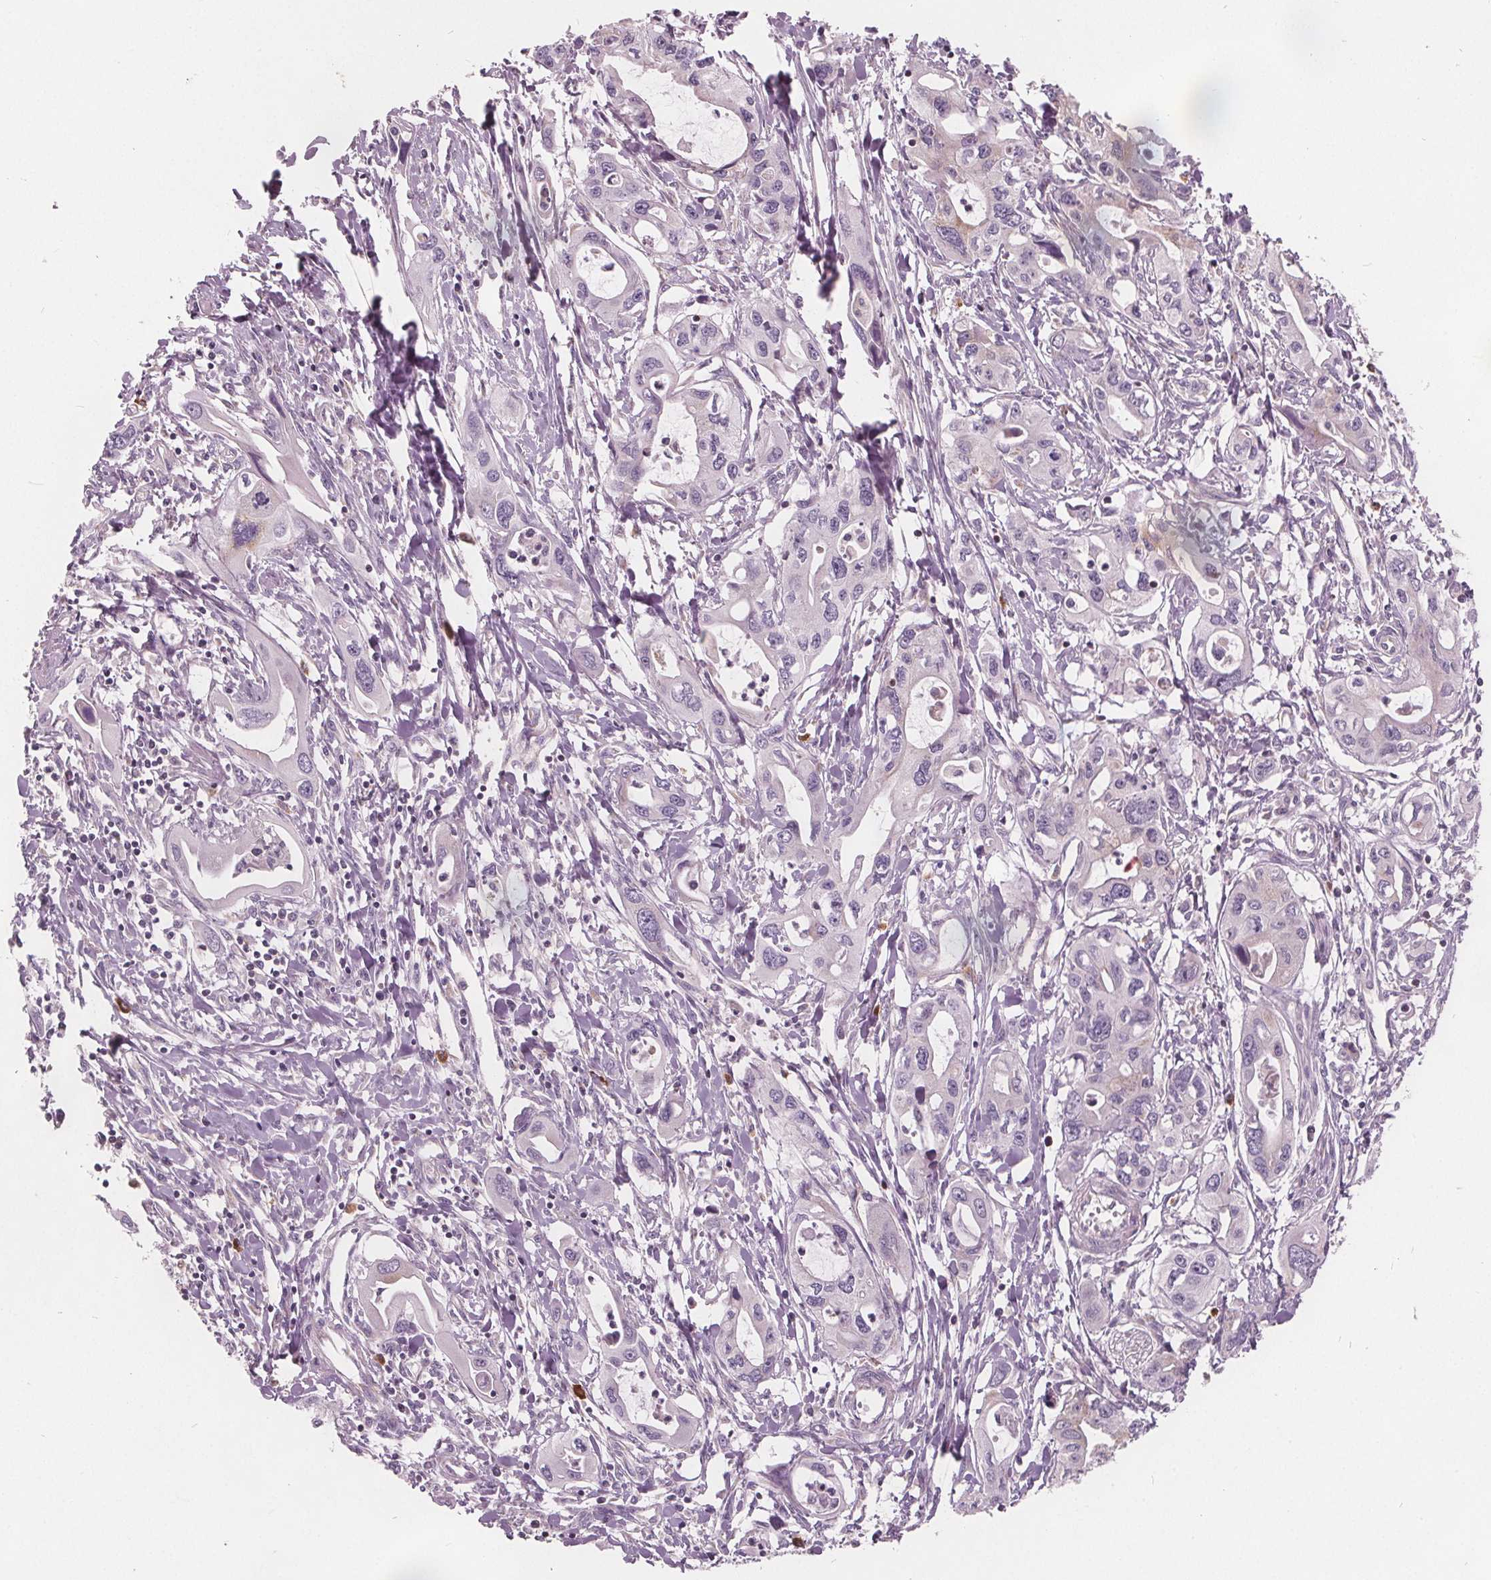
{"staining": {"intensity": "negative", "quantity": "none", "location": "none"}, "tissue": "pancreatic cancer", "cell_type": "Tumor cells", "image_type": "cancer", "snomed": [{"axis": "morphology", "description": "Adenocarcinoma, NOS"}, {"axis": "topography", "description": "Pancreas"}], "caption": "DAB immunohistochemical staining of pancreatic adenocarcinoma reveals no significant expression in tumor cells.", "gene": "ECI2", "patient": {"sex": "male", "age": 60}}